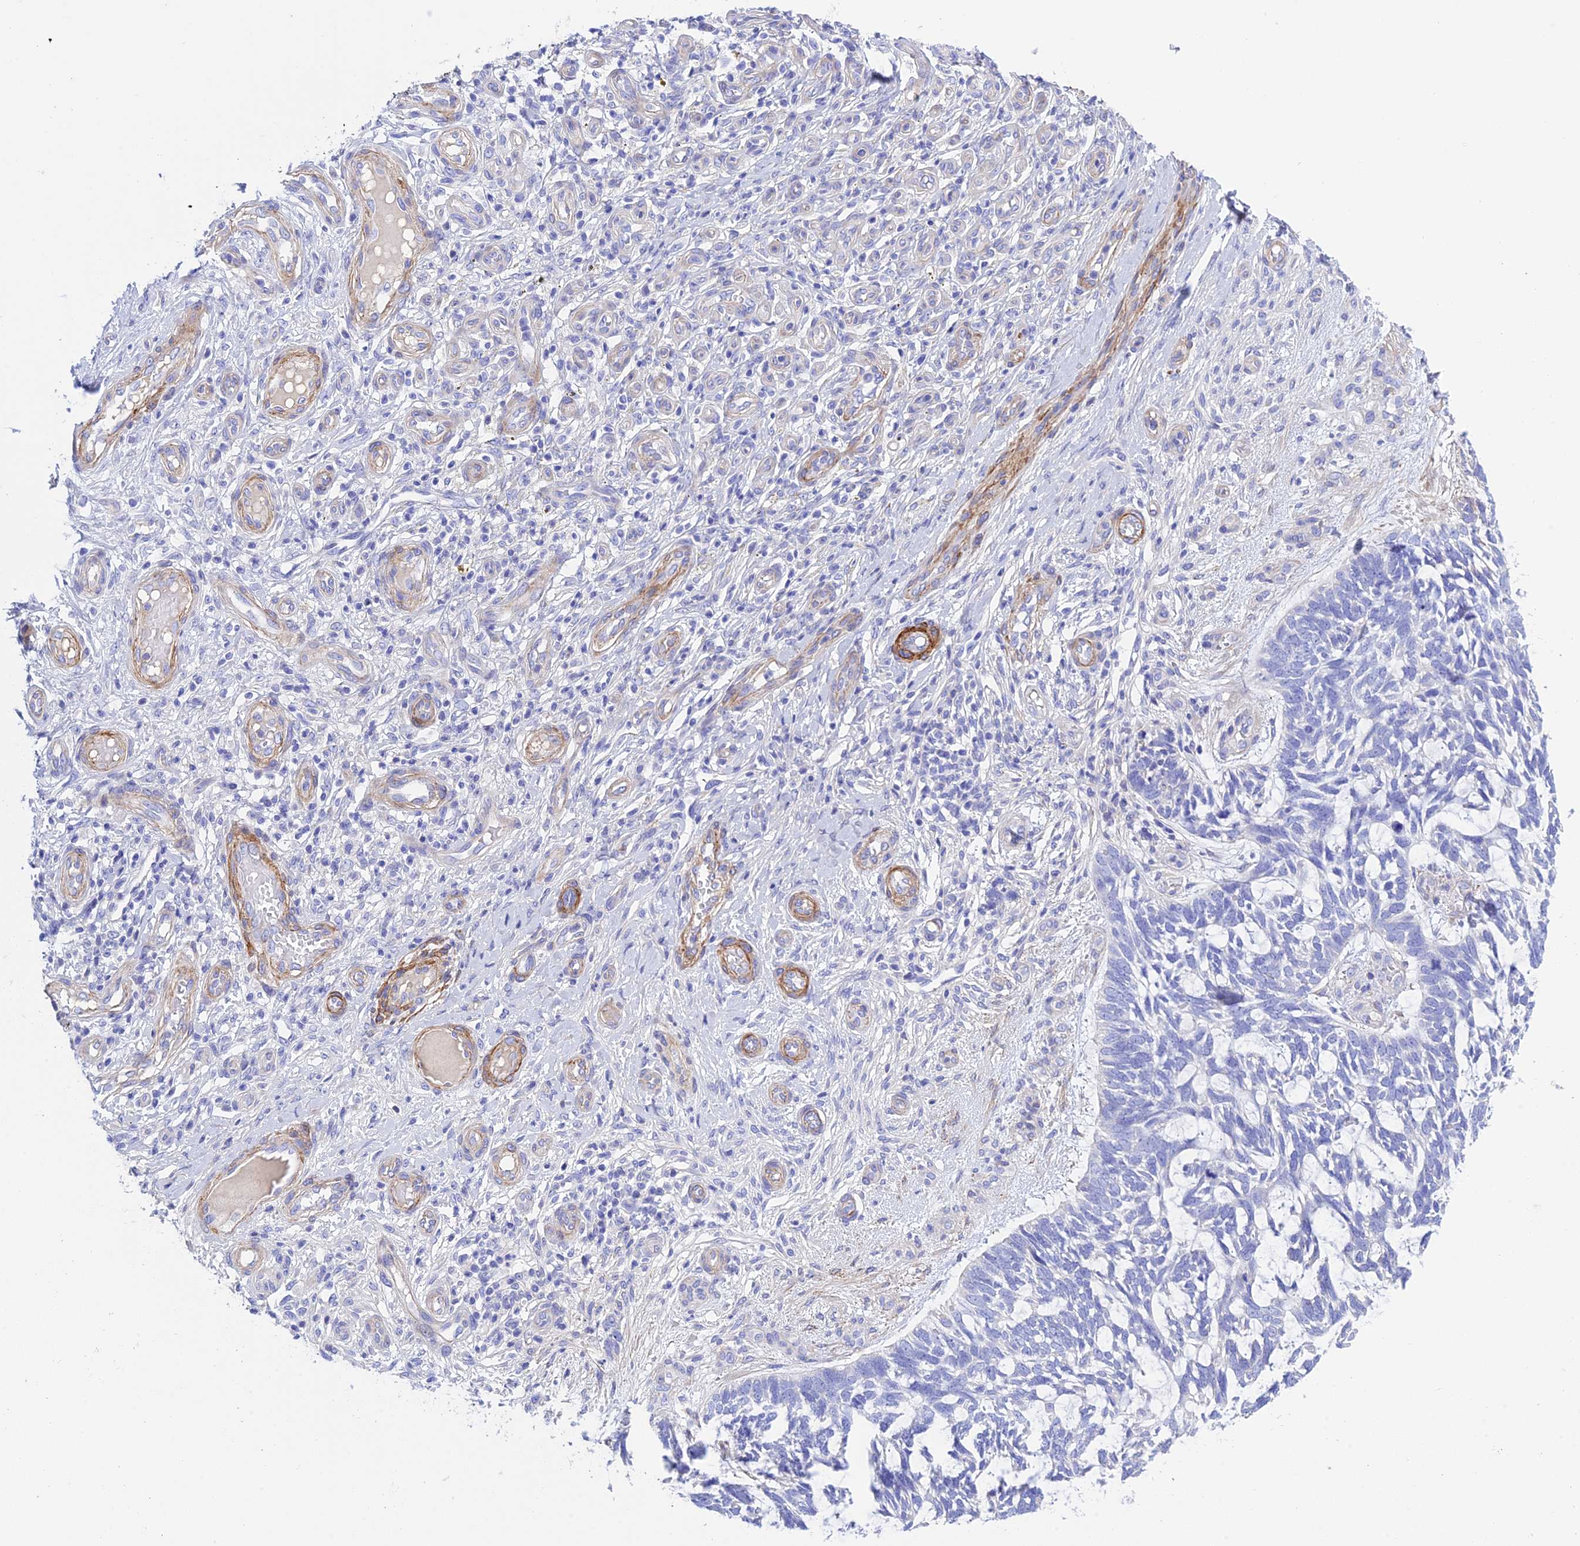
{"staining": {"intensity": "negative", "quantity": "none", "location": "none"}, "tissue": "skin cancer", "cell_type": "Tumor cells", "image_type": "cancer", "snomed": [{"axis": "morphology", "description": "Basal cell carcinoma"}, {"axis": "topography", "description": "Skin"}], "caption": "Immunohistochemical staining of skin basal cell carcinoma shows no significant expression in tumor cells.", "gene": "FRA10AC1", "patient": {"sex": "male", "age": 88}}